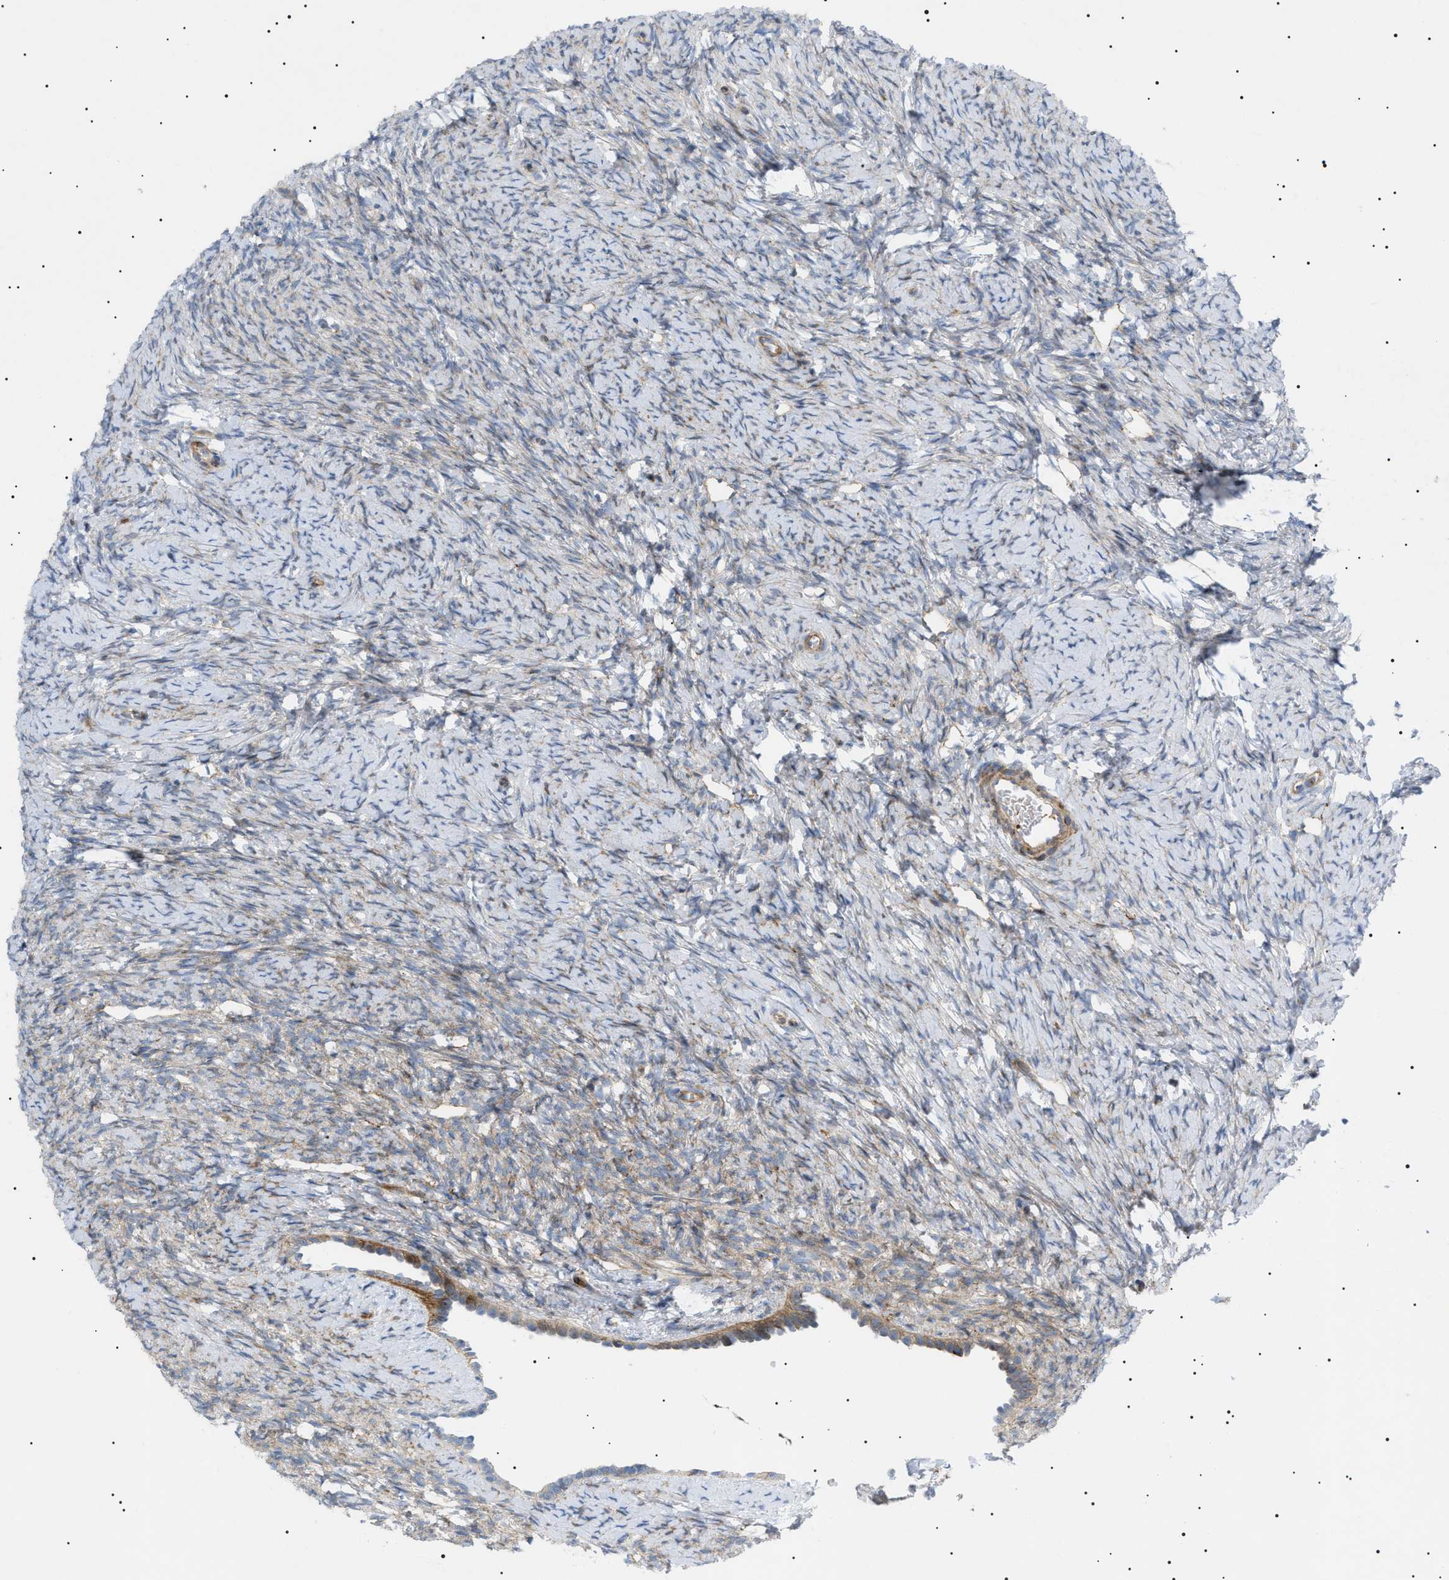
{"staining": {"intensity": "weak", "quantity": "<25%", "location": "cytoplasmic/membranous"}, "tissue": "ovary", "cell_type": "Ovarian stroma cells", "image_type": "normal", "snomed": [{"axis": "morphology", "description": "Normal tissue, NOS"}, {"axis": "topography", "description": "Ovary"}], "caption": "A high-resolution image shows immunohistochemistry (IHC) staining of normal ovary, which demonstrates no significant expression in ovarian stroma cells.", "gene": "SFXN5", "patient": {"sex": "female", "age": 33}}